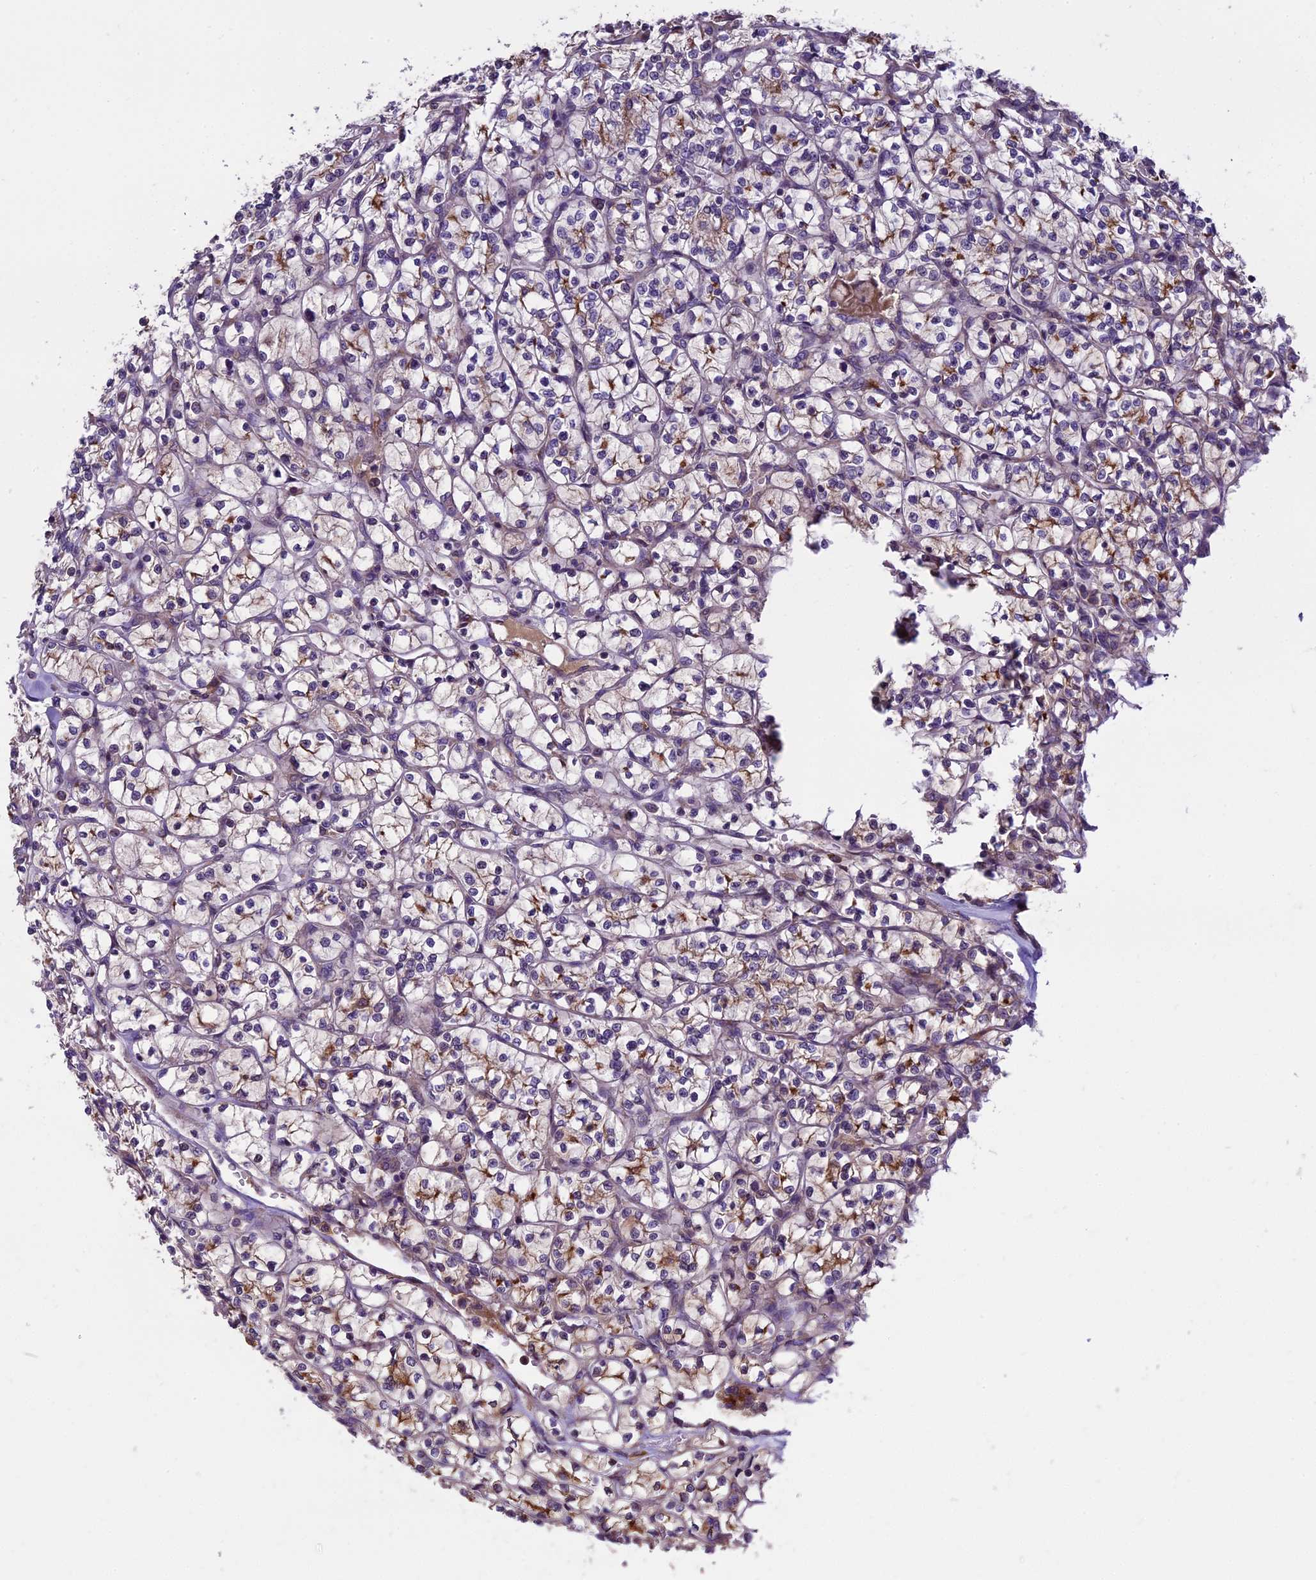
{"staining": {"intensity": "moderate", "quantity": "25%-75%", "location": "cytoplasmic/membranous"}, "tissue": "renal cancer", "cell_type": "Tumor cells", "image_type": "cancer", "snomed": [{"axis": "morphology", "description": "Adenocarcinoma, NOS"}, {"axis": "topography", "description": "Kidney"}], "caption": "A brown stain highlights moderate cytoplasmic/membranous positivity of a protein in adenocarcinoma (renal) tumor cells.", "gene": "ABCC10", "patient": {"sex": "female", "age": 64}}